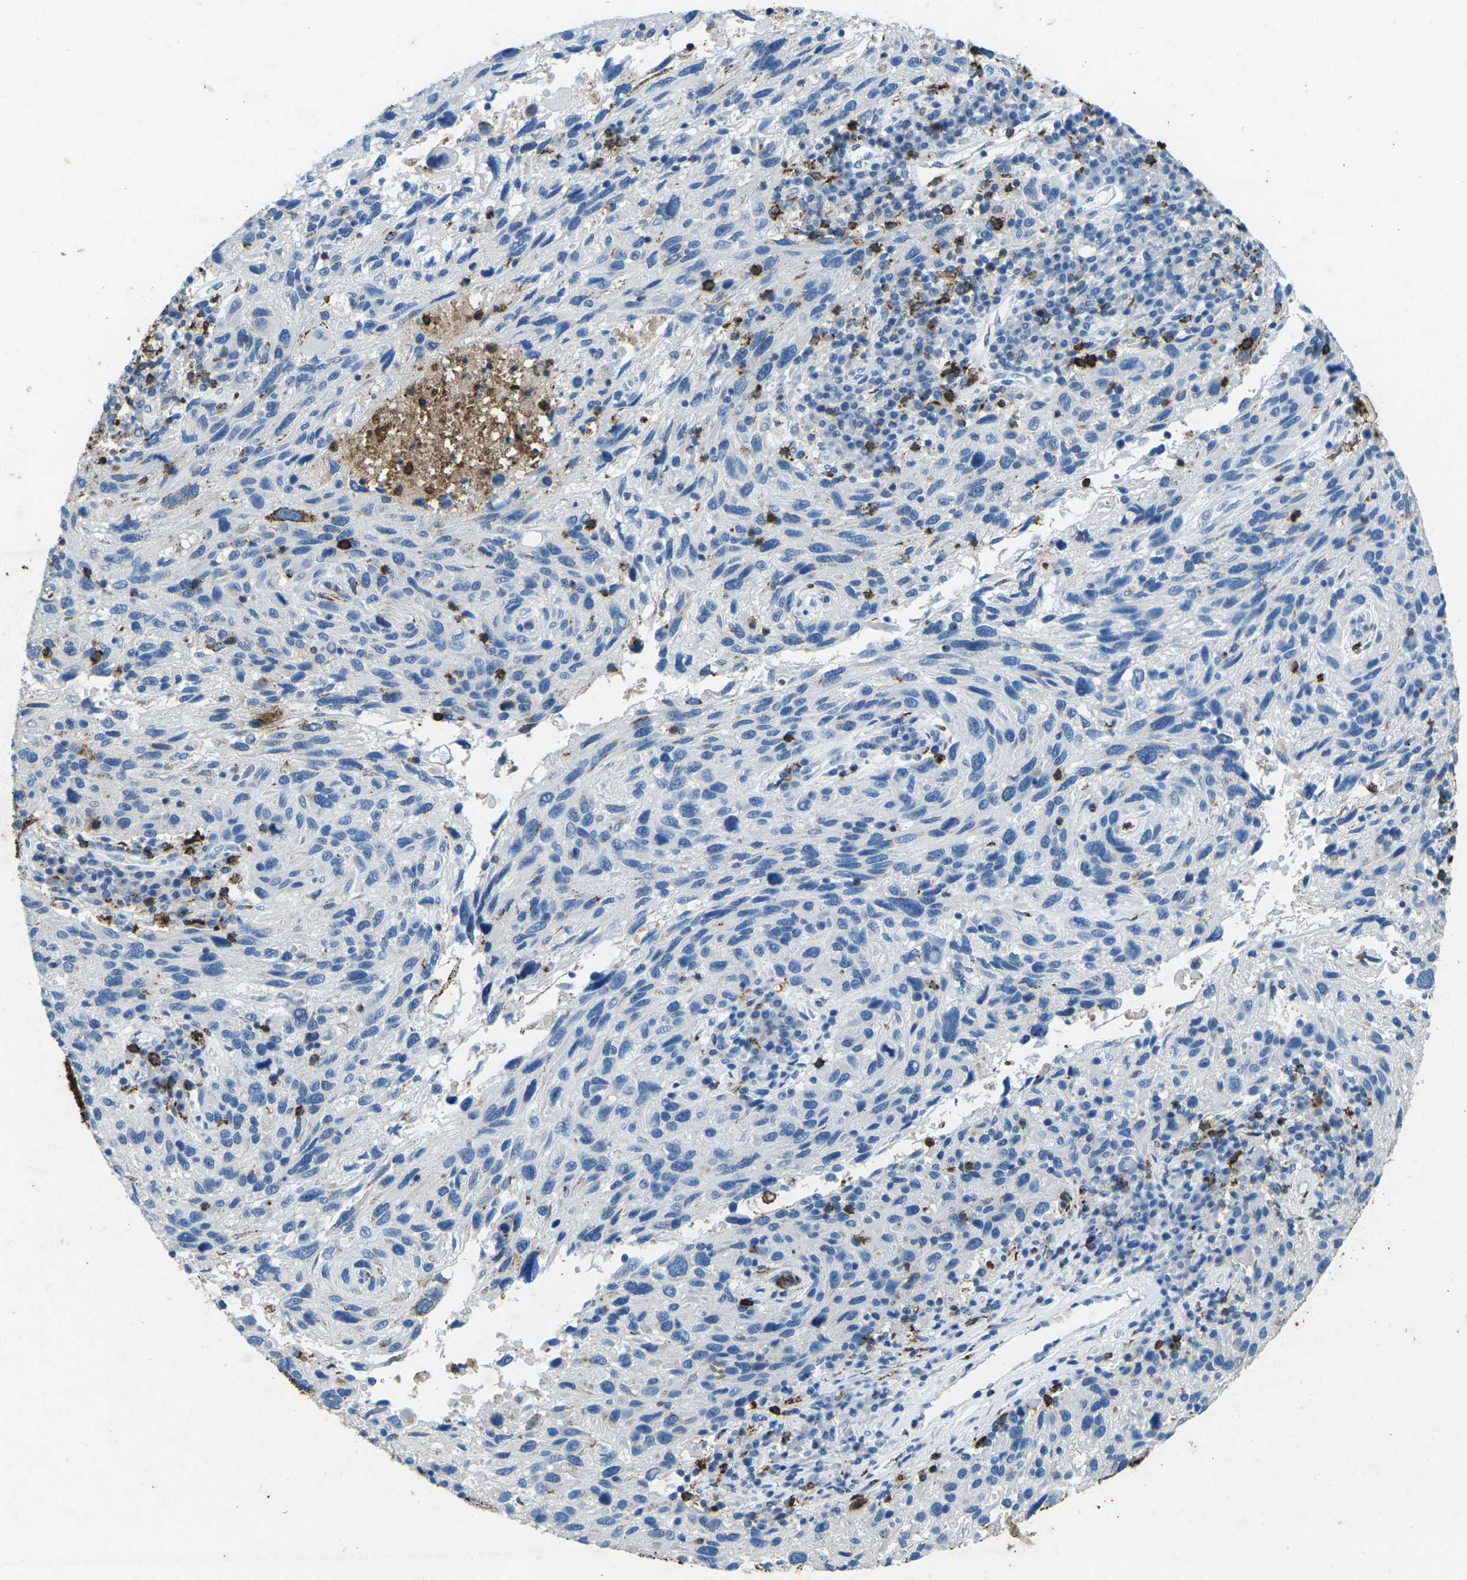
{"staining": {"intensity": "negative", "quantity": "none", "location": "none"}, "tissue": "melanoma", "cell_type": "Tumor cells", "image_type": "cancer", "snomed": [{"axis": "morphology", "description": "Malignant melanoma, NOS"}, {"axis": "topography", "description": "Skin"}], "caption": "There is no significant expression in tumor cells of melanoma.", "gene": "CTAGE1", "patient": {"sex": "male", "age": 53}}